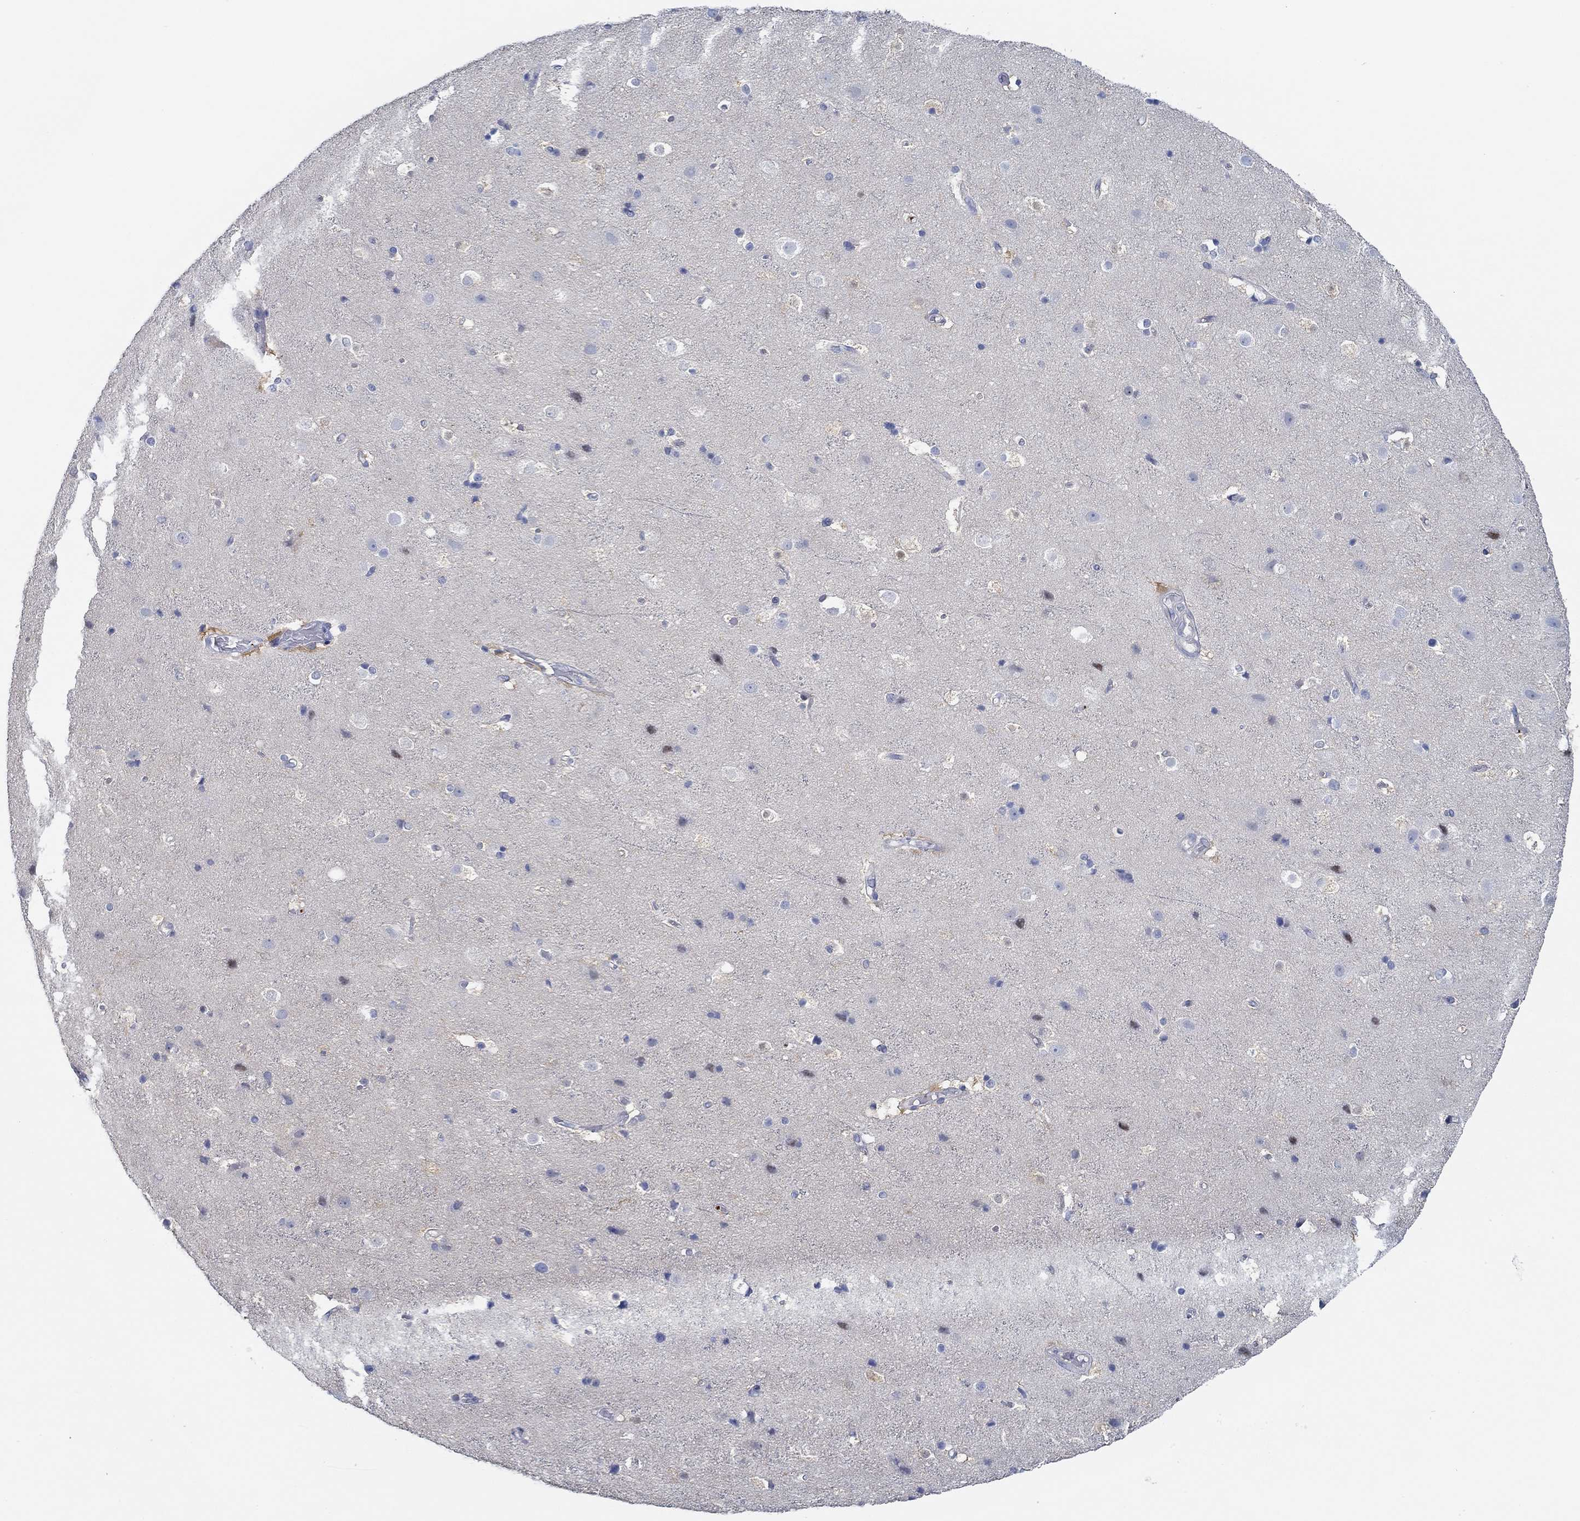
{"staining": {"intensity": "negative", "quantity": "none", "location": "none"}, "tissue": "cerebral cortex", "cell_type": "Endothelial cells", "image_type": "normal", "snomed": [{"axis": "morphology", "description": "Normal tissue, NOS"}, {"axis": "topography", "description": "Cerebral cortex"}], "caption": "This is a photomicrograph of immunohistochemistry staining of benign cerebral cortex, which shows no positivity in endothelial cells.", "gene": "SLC27A3", "patient": {"sex": "female", "age": 52}}